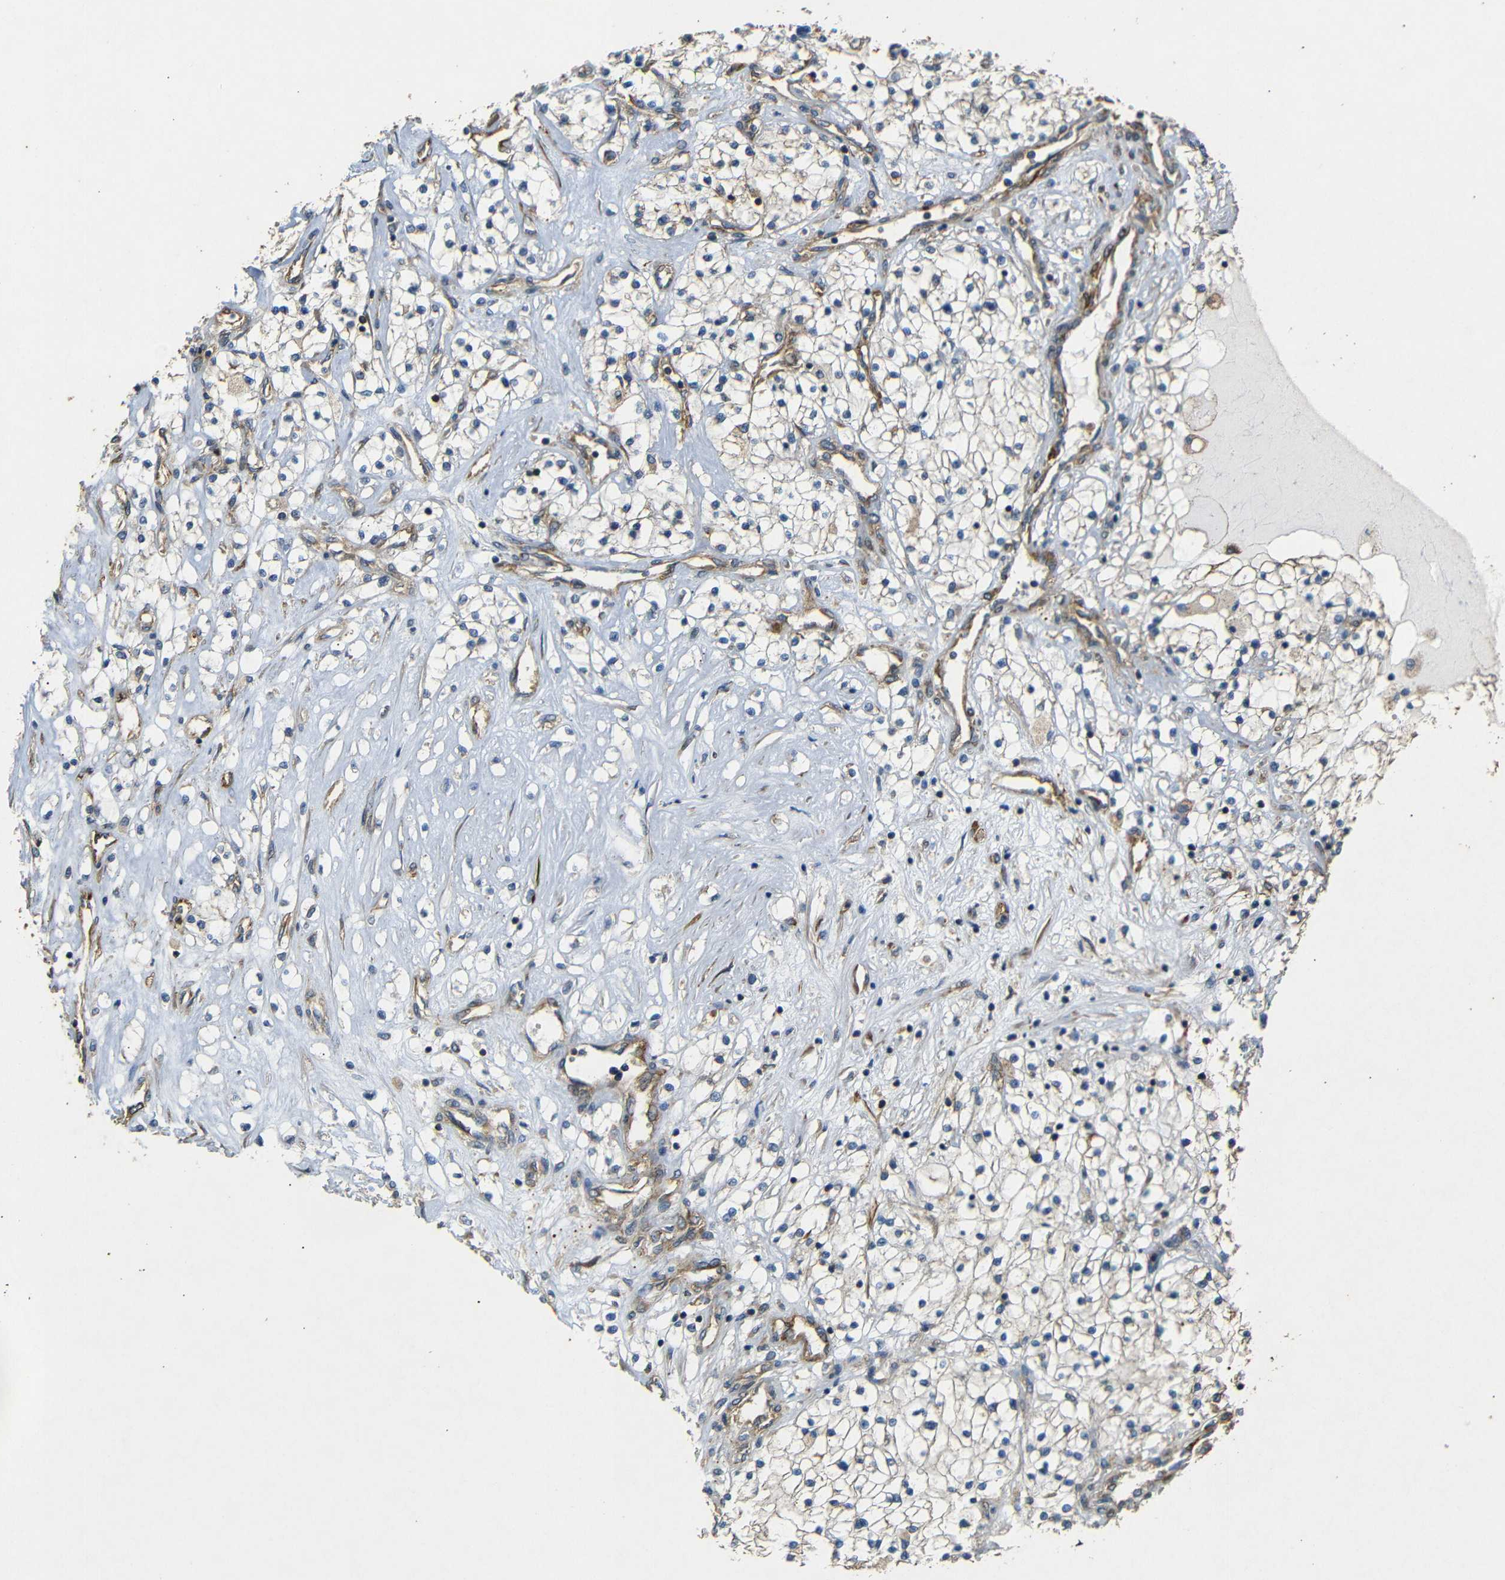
{"staining": {"intensity": "moderate", "quantity": "25%-75%", "location": "cytoplasmic/membranous"}, "tissue": "renal cancer", "cell_type": "Tumor cells", "image_type": "cancer", "snomed": [{"axis": "morphology", "description": "Adenocarcinoma, NOS"}, {"axis": "topography", "description": "Kidney"}], "caption": "Immunohistochemistry of human renal cancer (adenocarcinoma) exhibits medium levels of moderate cytoplasmic/membranous staining in about 25%-75% of tumor cells.", "gene": "BTF3", "patient": {"sex": "male", "age": 68}}